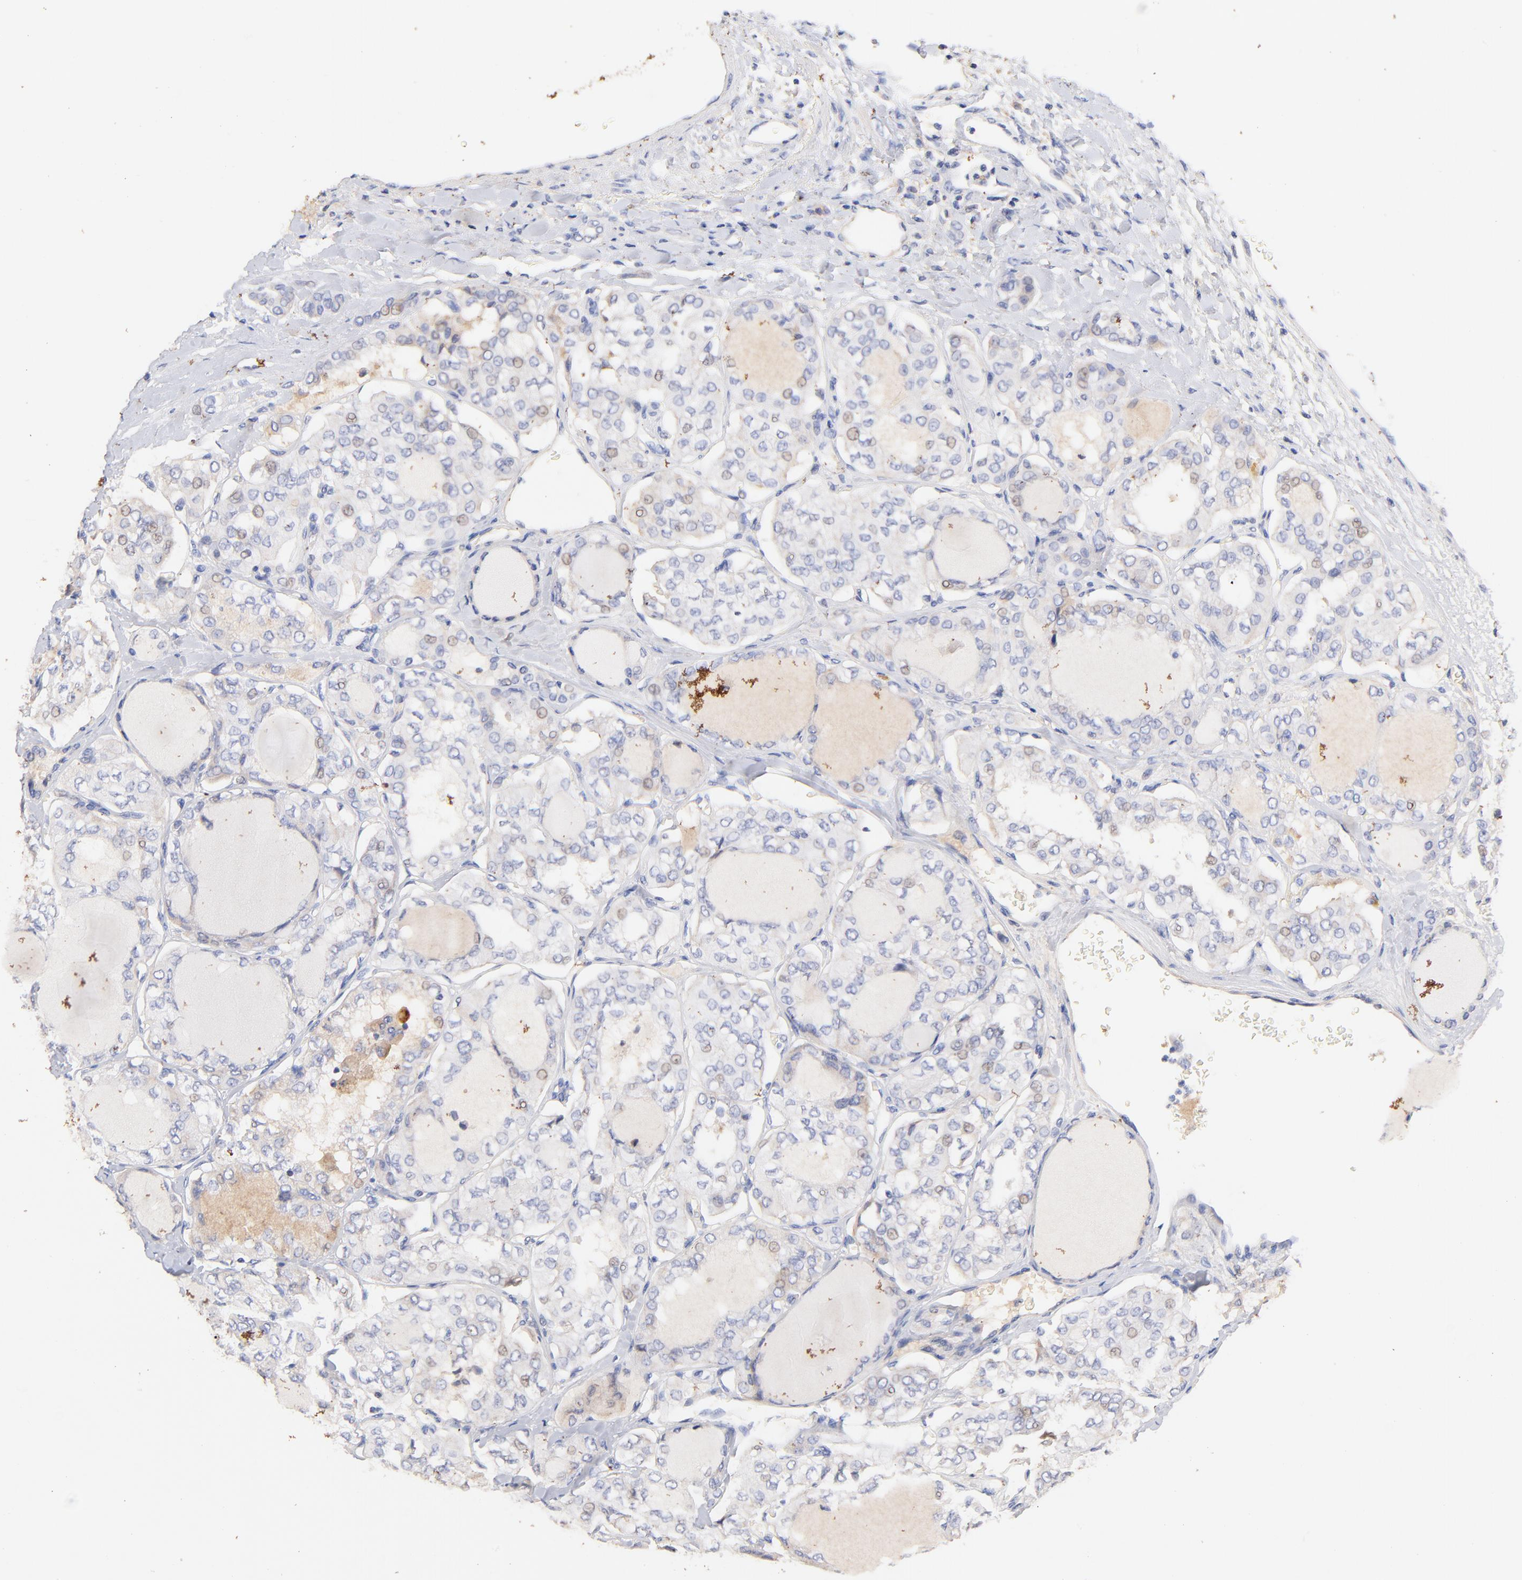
{"staining": {"intensity": "weak", "quantity": "<25%", "location": "nuclear"}, "tissue": "thyroid cancer", "cell_type": "Tumor cells", "image_type": "cancer", "snomed": [{"axis": "morphology", "description": "Papillary adenocarcinoma, NOS"}, {"axis": "topography", "description": "Thyroid gland"}], "caption": "This is an immunohistochemistry micrograph of thyroid cancer (papillary adenocarcinoma). There is no staining in tumor cells.", "gene": "IGLV7-43", "patient": {"sex": "male", "age": 20}}